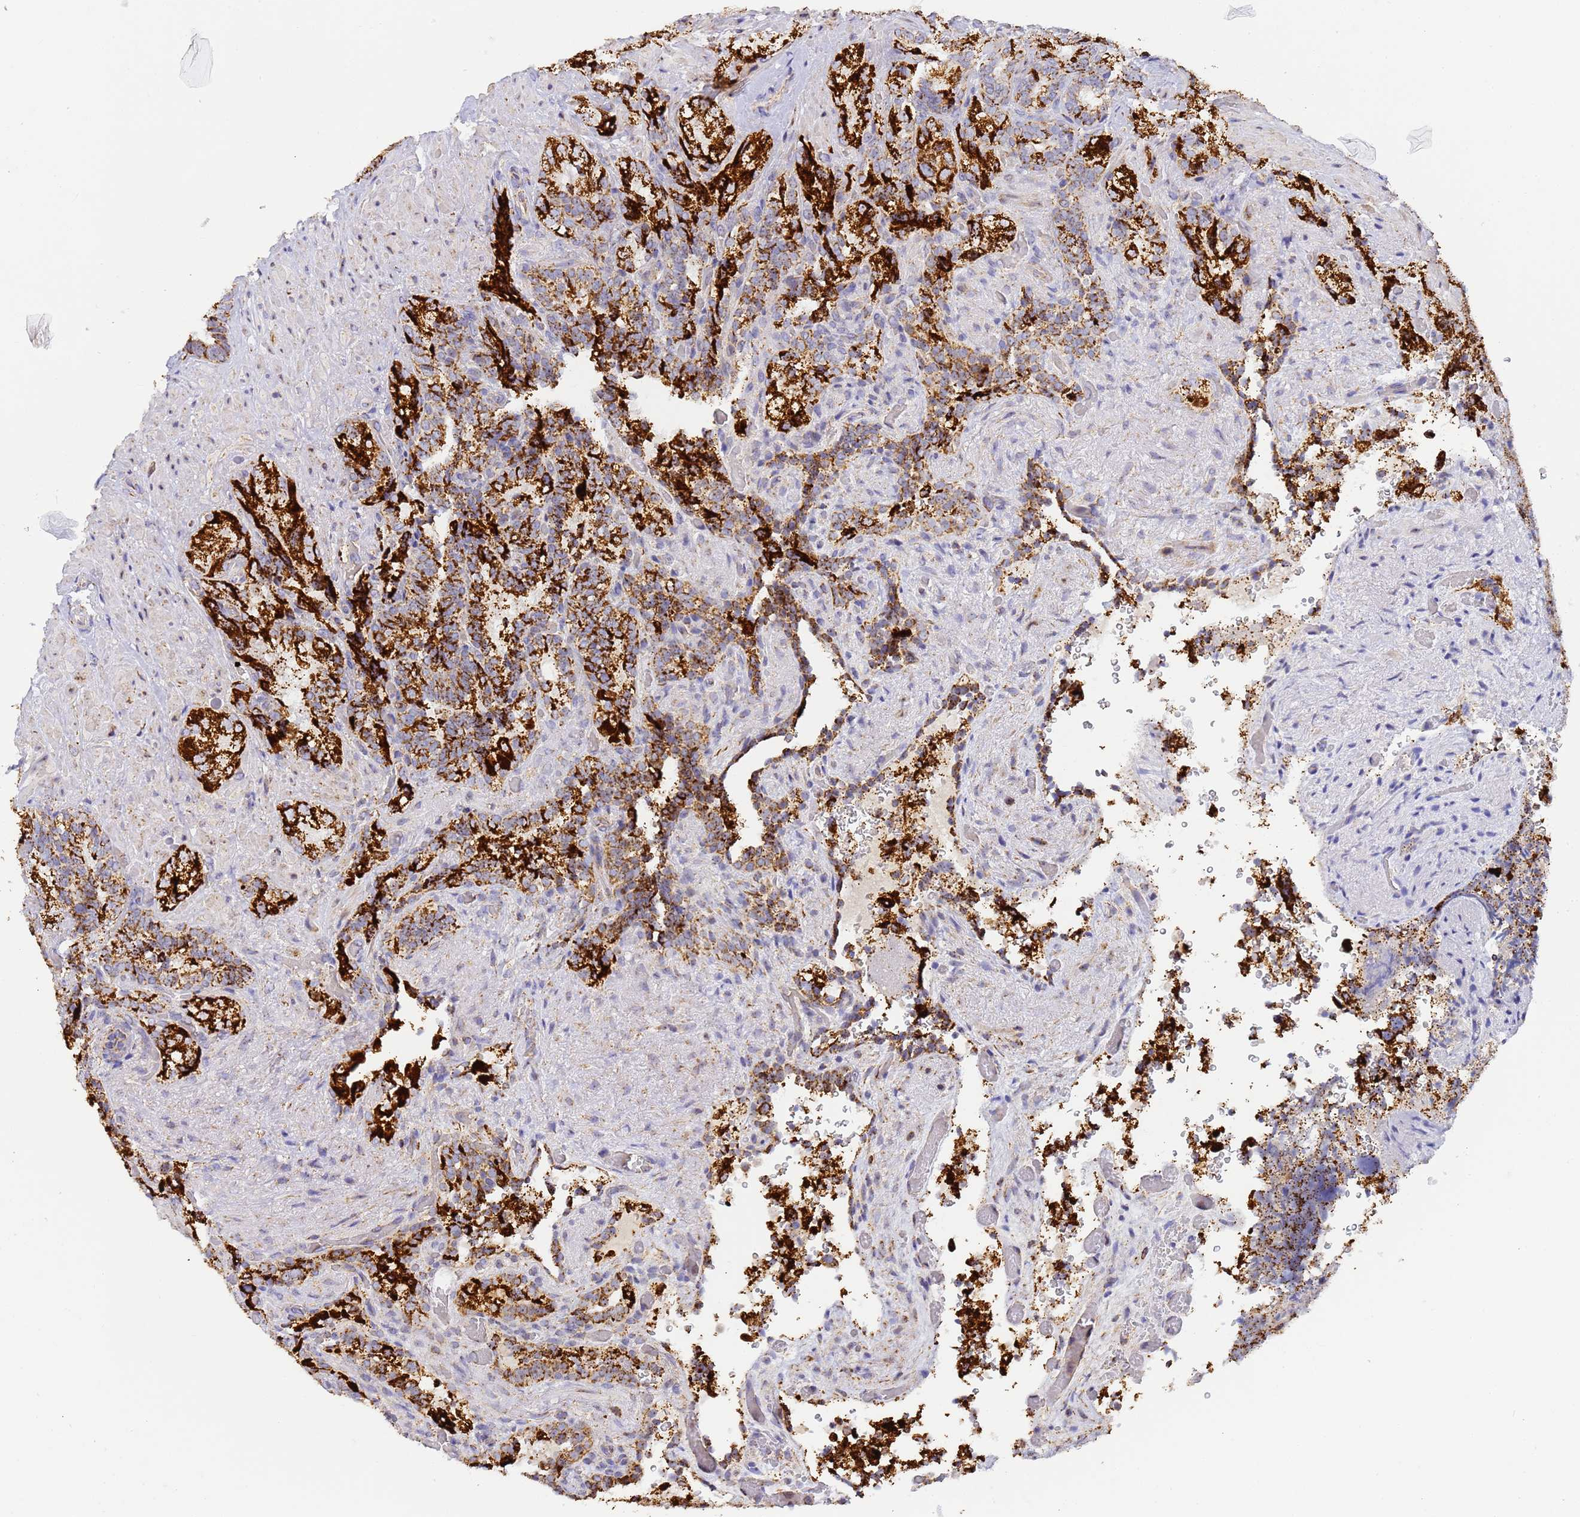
{"staining": {"intensity": "strong", "quantity": ">75%", "location": "cytoplasmic/membranous"}, "tissue": "seminal vesicle", "cell_type": "Glandular cells", "image_type": "normal", "snomed": [{"axis": "morphology", "description": "Normal tissue, NOS"}, {"axis": "topography", "description": "Prostate and seminal vesicle, NOS"}, {"axis": "topography", "description": "Prostate"}, {"axis": "topography", "description": "Seminal veicle"}], "caption": "An image showing strong cytoplasmic/membranous expression in about >75% of glandular cells in unremarkable seminal vesicle, as visualized by brown immunohistochemical staining.", "gene": "FRG2B", "patient": {"sex": "male", "age": 67}}